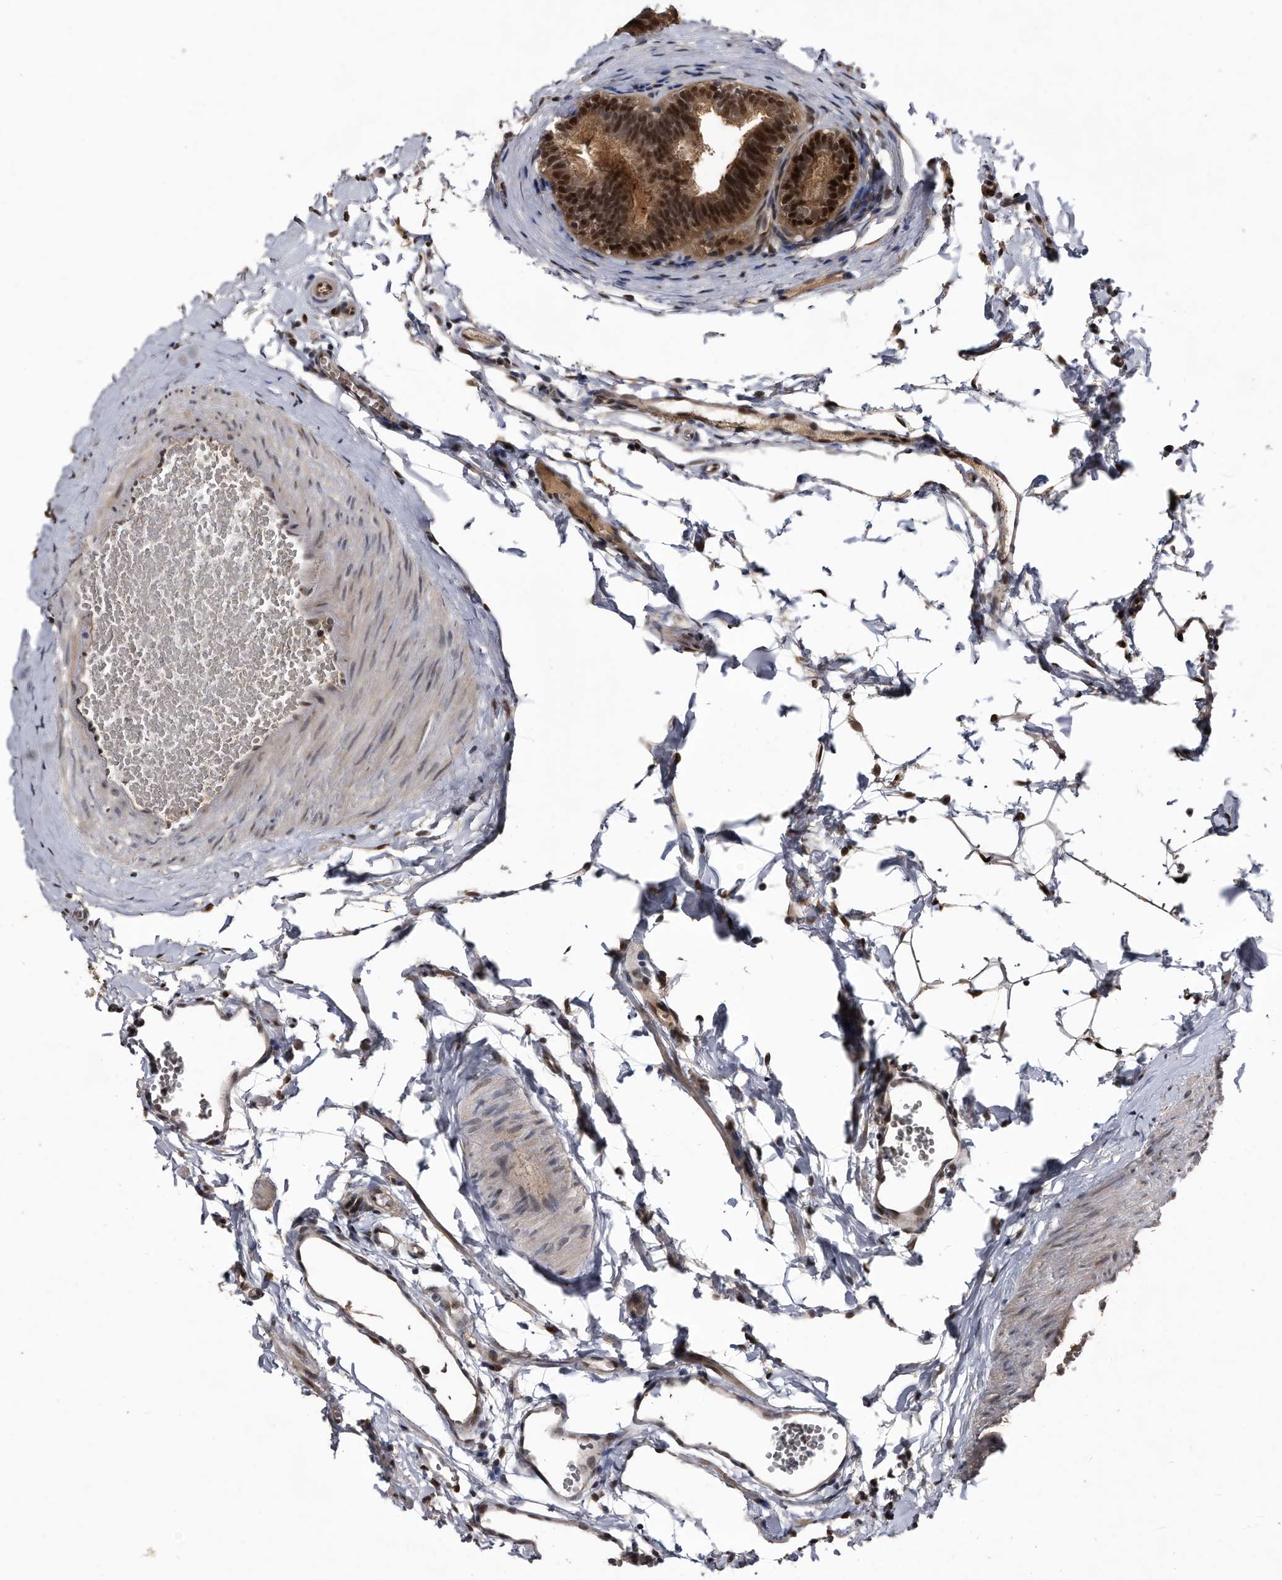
{"staining": {"intensity": "strong", "quantity": ">75%", "location": "cytoplasmic/membranous,nuclear"}, "tissue": "fallopian tube", "cell_type": "Glandular cells", "image_type": "normal", "snomed": [{"axis": "morphology", "description": "Normal tissue, NOS"}, {"axis": "topography", "description": "Fallopian tube"}], "caption": "Fallopian tube stained with a brown dye displays strong cytoplasmic/membranous,nuclear positive staining in approximately >75% of glandular cells.", "gene": "RAD23B", "patient": {"sex": "female", "age": 35}}